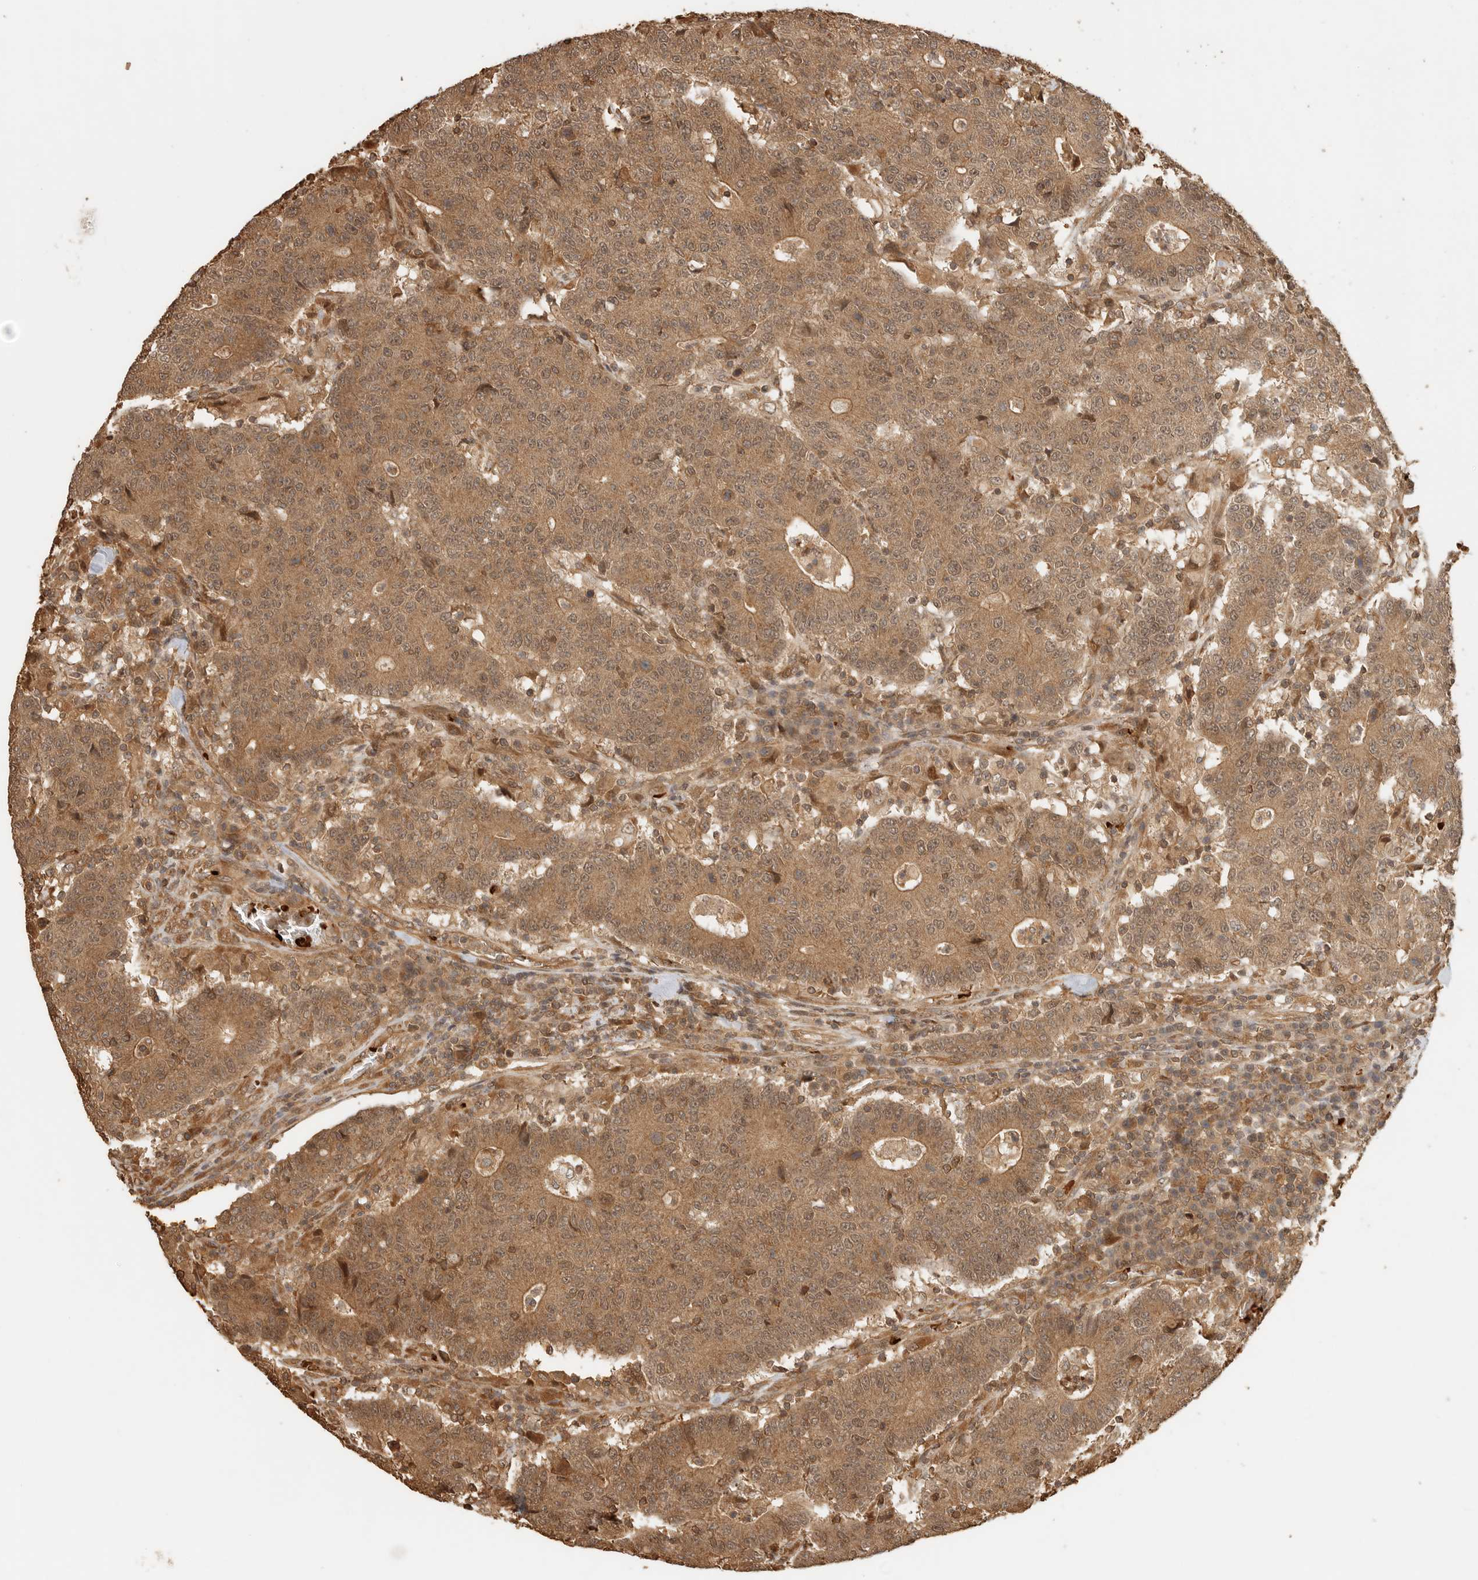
{"staining": {"intensity": "moderate", "quantity": ">75%", "location": "cytoplasmic/membranous"}, "tissue": "colorectal cancer", "cell_type": "Tumor cells", "image_type": "cancer", "snomed": [{"axis": "morphology", "description": "Normal tissue, NOS"}, {"axis": "morphology", "description": "Adenocarcinoma, NOS"}, {"axis": "topography", "description": "Colon"}], "caption": "Colorectal cancer (adenocarcinoma) tissue shows moderate cytoplasmic/membranous staining in approximately >75% of tumor cells (DAB (3,3'-diaminobenzidine) IHC with brightfield microscopy, high magnification).", "gene": "OTUD6B", "patient": {"sex": "female", "age": 75}}